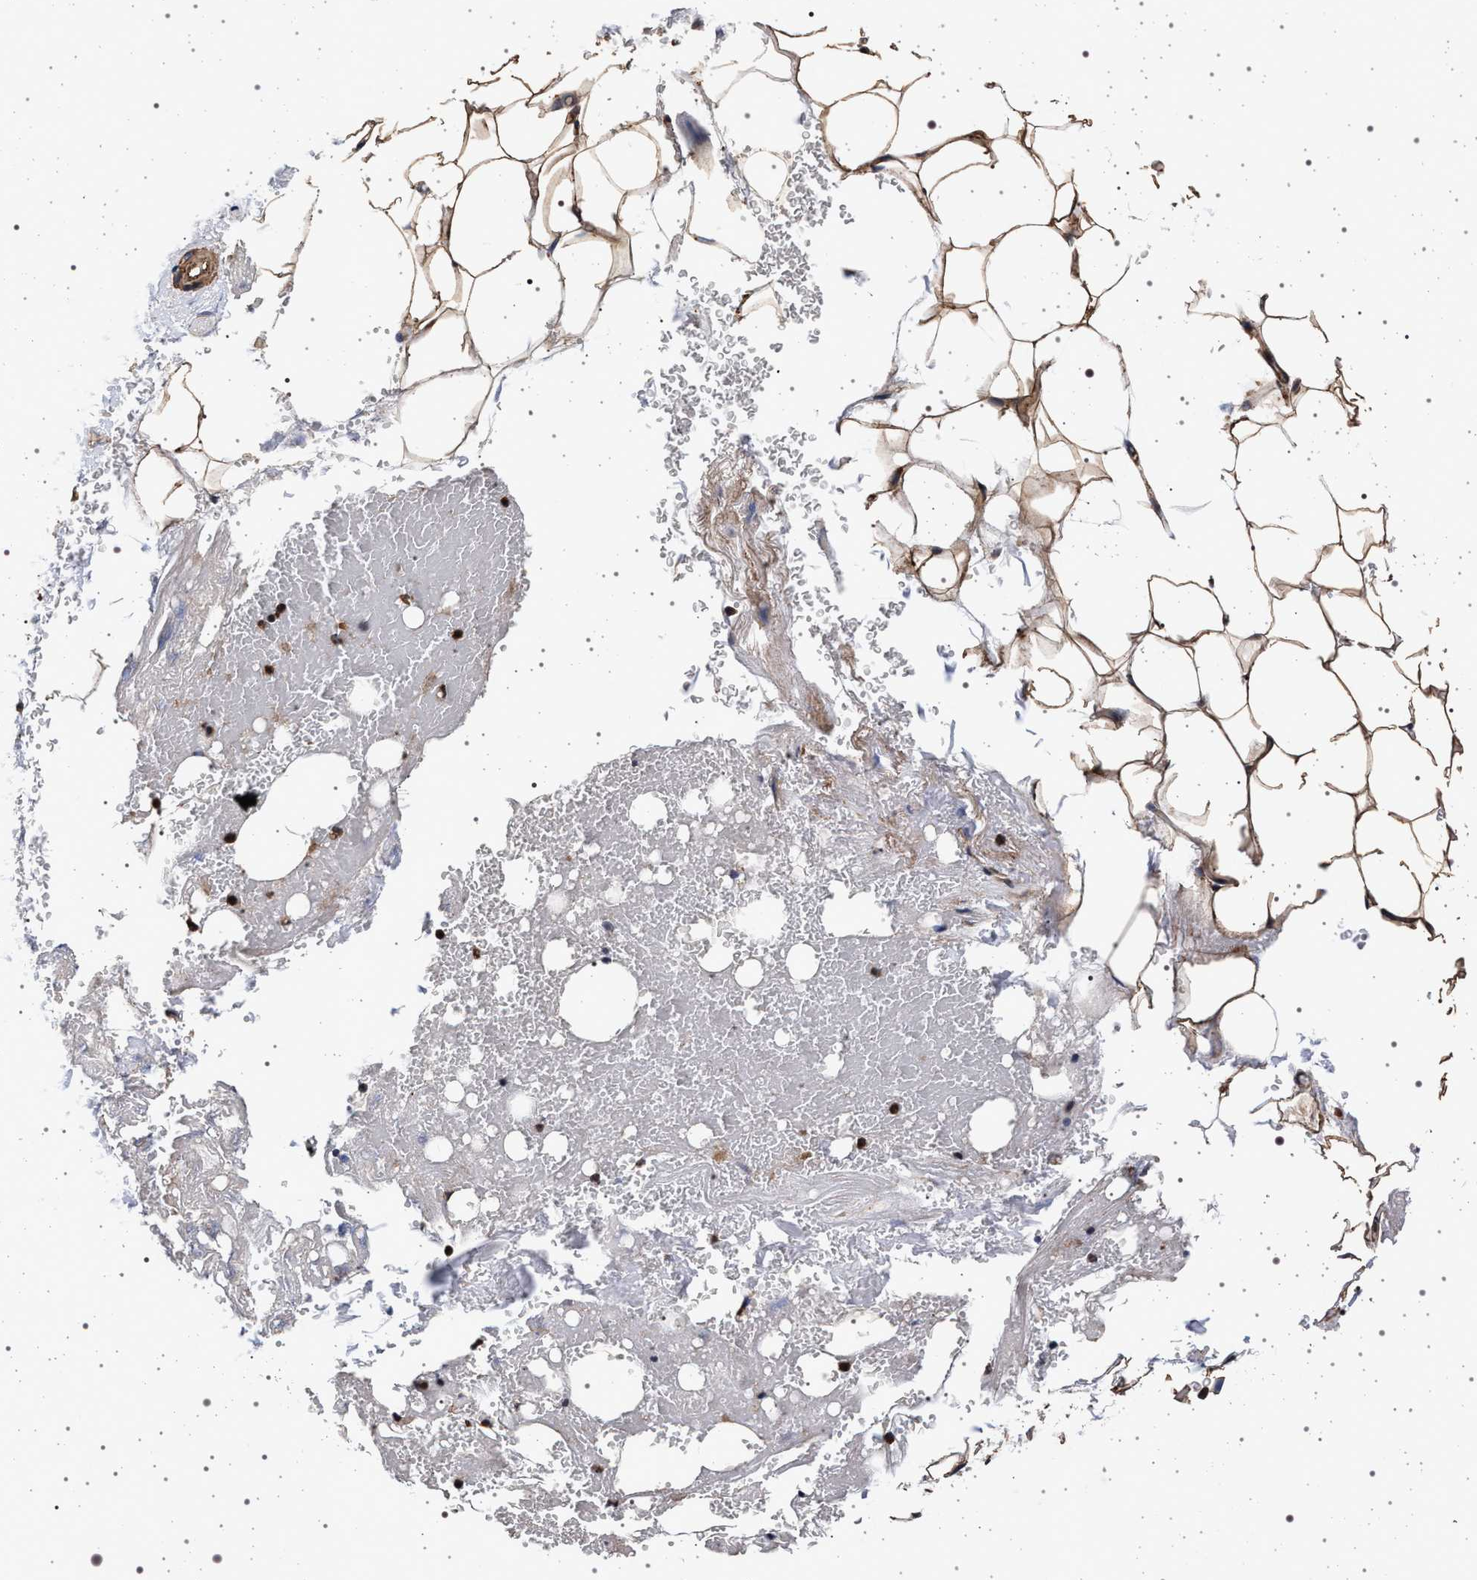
{"staining": {"intensity": "moderate", "quantity": ">75%", "location": "cytoplasmic/membranous"}, "tissue": "adipose tissue", "cell_type": "Adipocytes", "image_type": "normal", "snomed": [{"axis": "morphology", "description": "Normal tissue, NOS"}, {"axis": "topography", "description": "Peripheral nerve tissue"}], "caption": "Immunohistochemistry (IHC) staining of unremarkable adipose tissue, which exhibits medium levels of moderate cytoplasmic/membranous staining in about >75% of adipocytes indicating moderate cytoplasmic/membranous protein expression. The staining was performed using DAB (brown) for protein detection and nuclei were counterstained in hematoxylin (blue).", "gene": "KCNK6", "patient": {"sex": "male", "age": 70}}